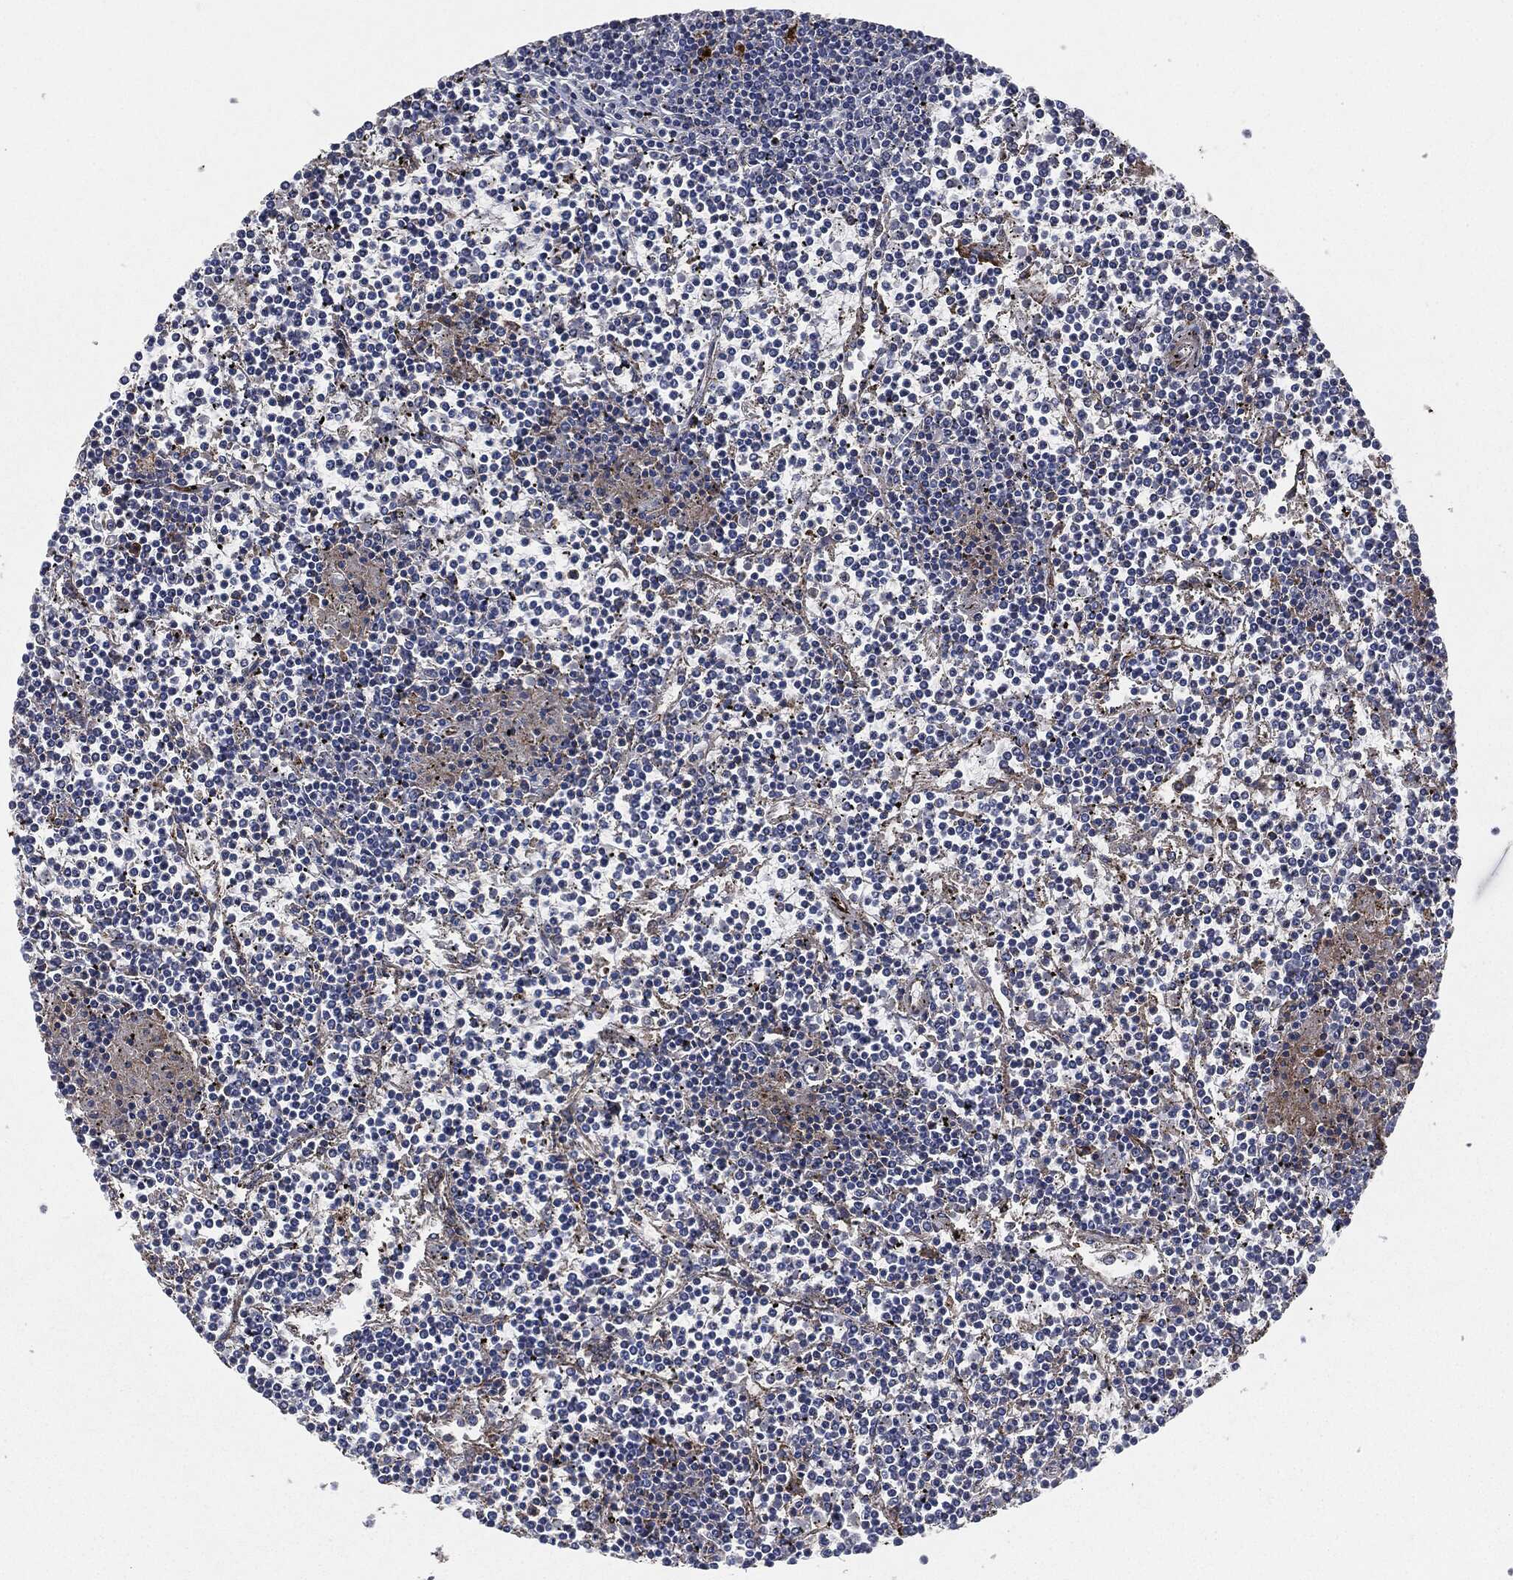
{"staining": {"intensity": "negative", "quantity": "none", "location": "none"}, "tissue": "lymphoma", "cell_type": "Tumor cells", "image_type": "cancer", "snomed": [{"axis": "morphology", "description": "Malignant lymphoma, non-Hodgkin's type, Low grade"}, {"axis": "topography", "description": "Spleen"}], "caption": "This micrograph is of malignant lymphoma, non-Hodgkin's type (low-grade) stained with IHC to label a protein in brown with the nuclei are counter-stained blue. There is no expression in tumor cells.", "gene": "APOB", "patient": {"sex": "female", "age": 19}}